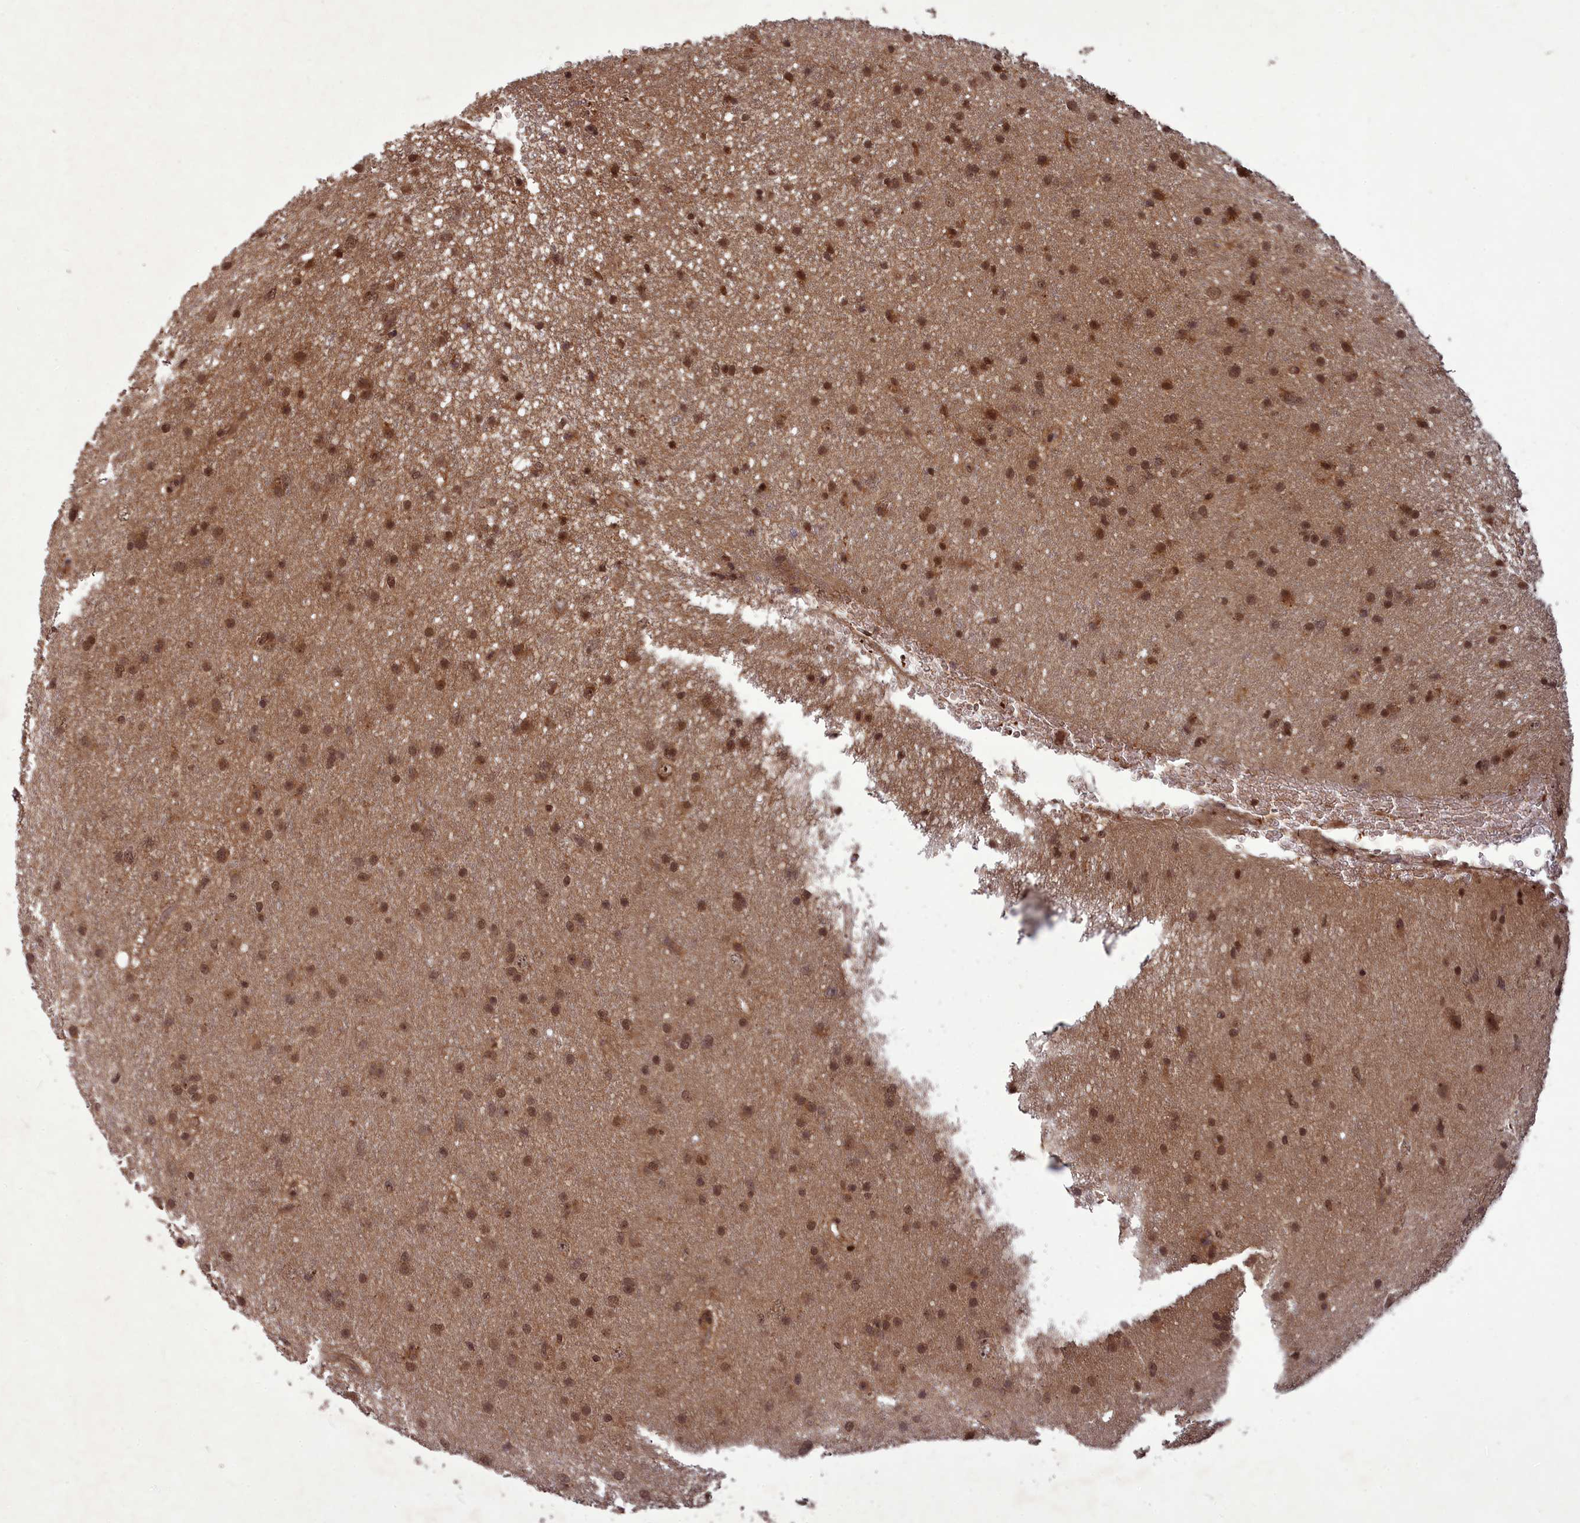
{"staining": {"intensity": "moderate", "quantity": ">75%", "location": "cytoplasmic/membranous,nuclear"}, "tissue": "glioma", "cell_type": "Tumor cells", "image_type": "cancer", "snomed": [{"axis": "morphology", "description": "Glioma, malignant, Low grade"}, {"axis": "topography", "description": "Cerebral cortex"}], "caption": "A brown stain shows moderate cytoplasmic/membranous and nuclear staining of a protein in glioma tumor cells.", "gene": "SRMS", "patient": {"sex": "female", "age": 39}}